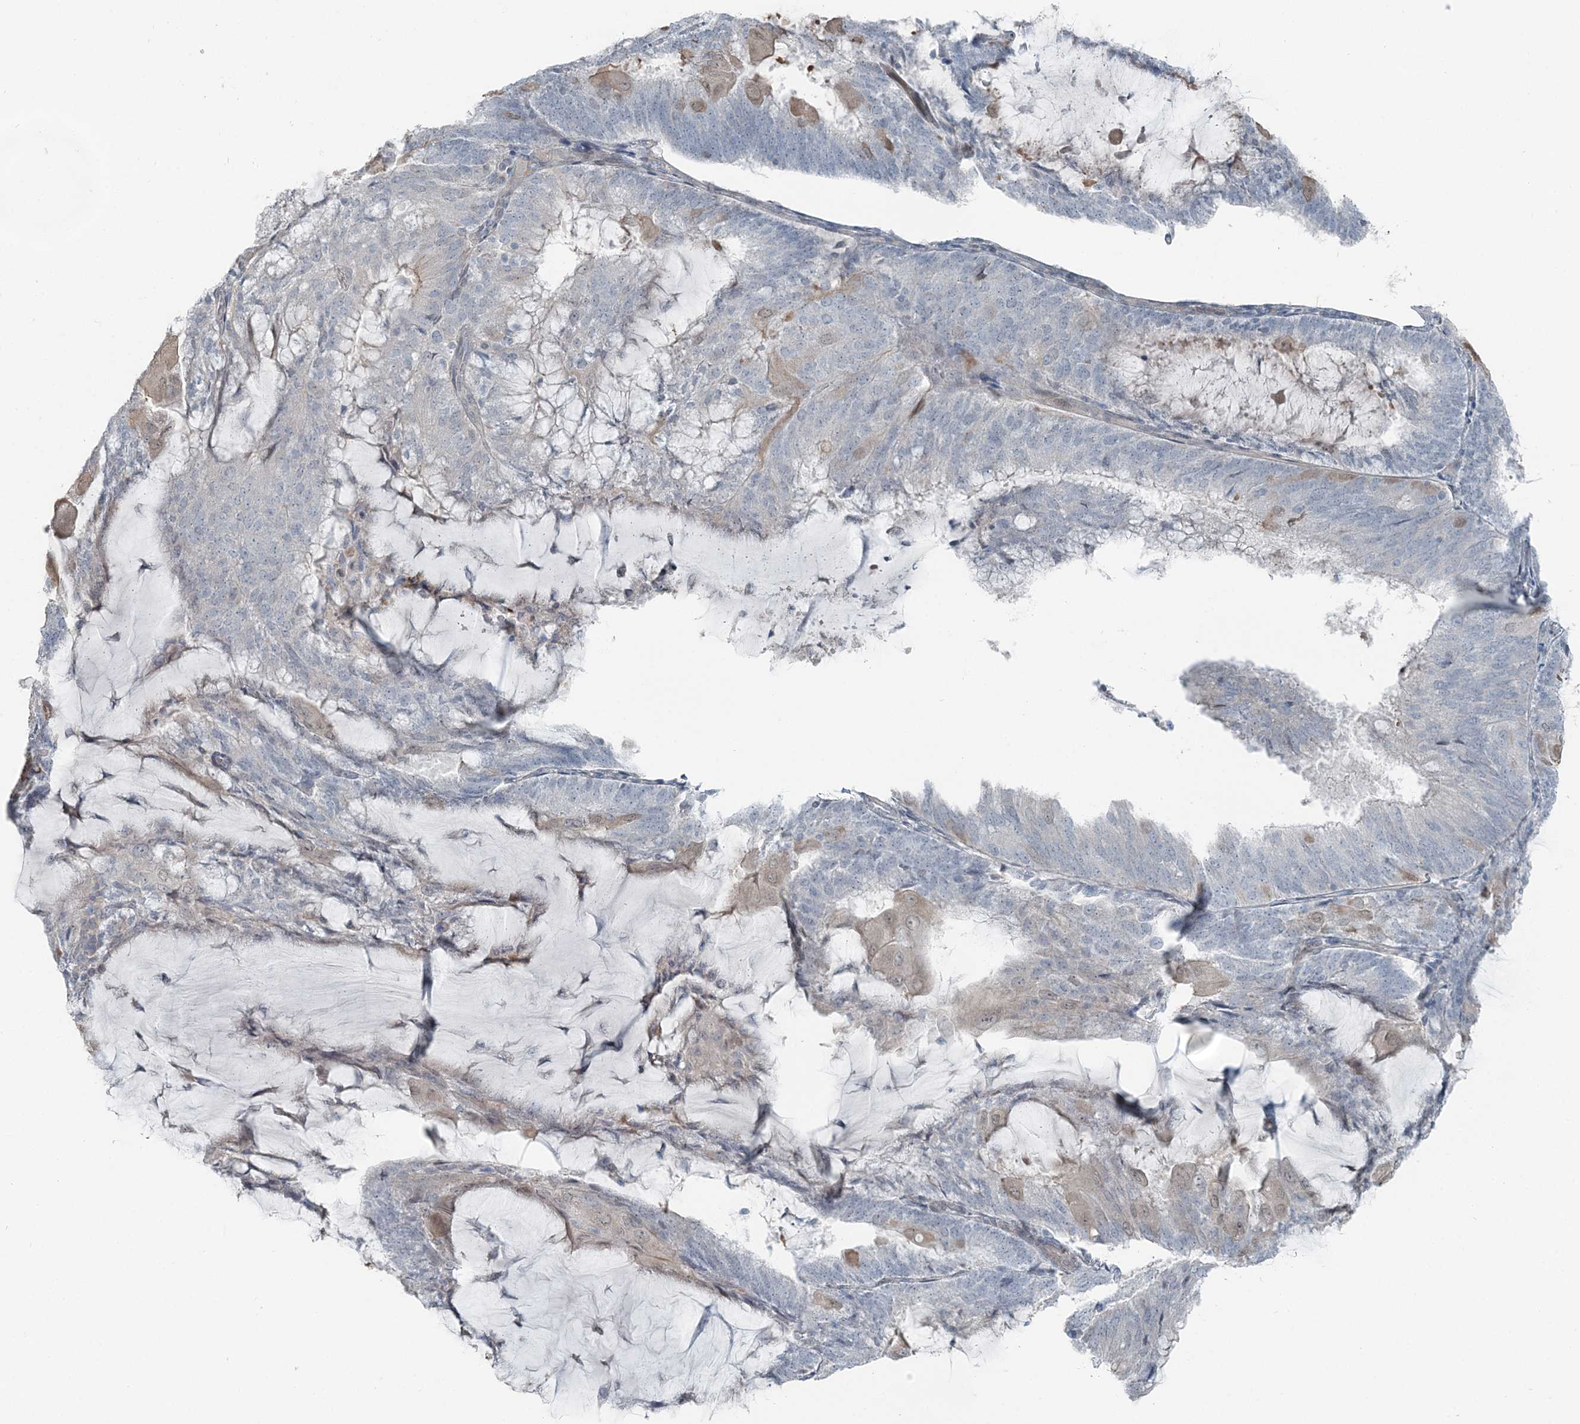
{"staining": {"intensity": "weak", "quantity": "<25%", "location": "cytoplasmic/membranous"}, "tissue": "endometrial cancer", "cell_type": "Tumor cells", "image_type": "cancer", "snomed": [{"axis": "morphology", "description": "Adenocarcinoma, NOS"}, {"axis": "topography", "description": "Endometrium"}], "caption": "An IHC micrograph of endometrial adenocarcinoma is shown. There is no staining in tumor cells of endometrial adenocarcinoma.", "gene": "FBXL17", "patient": {"sex": "female", "age": 81}}